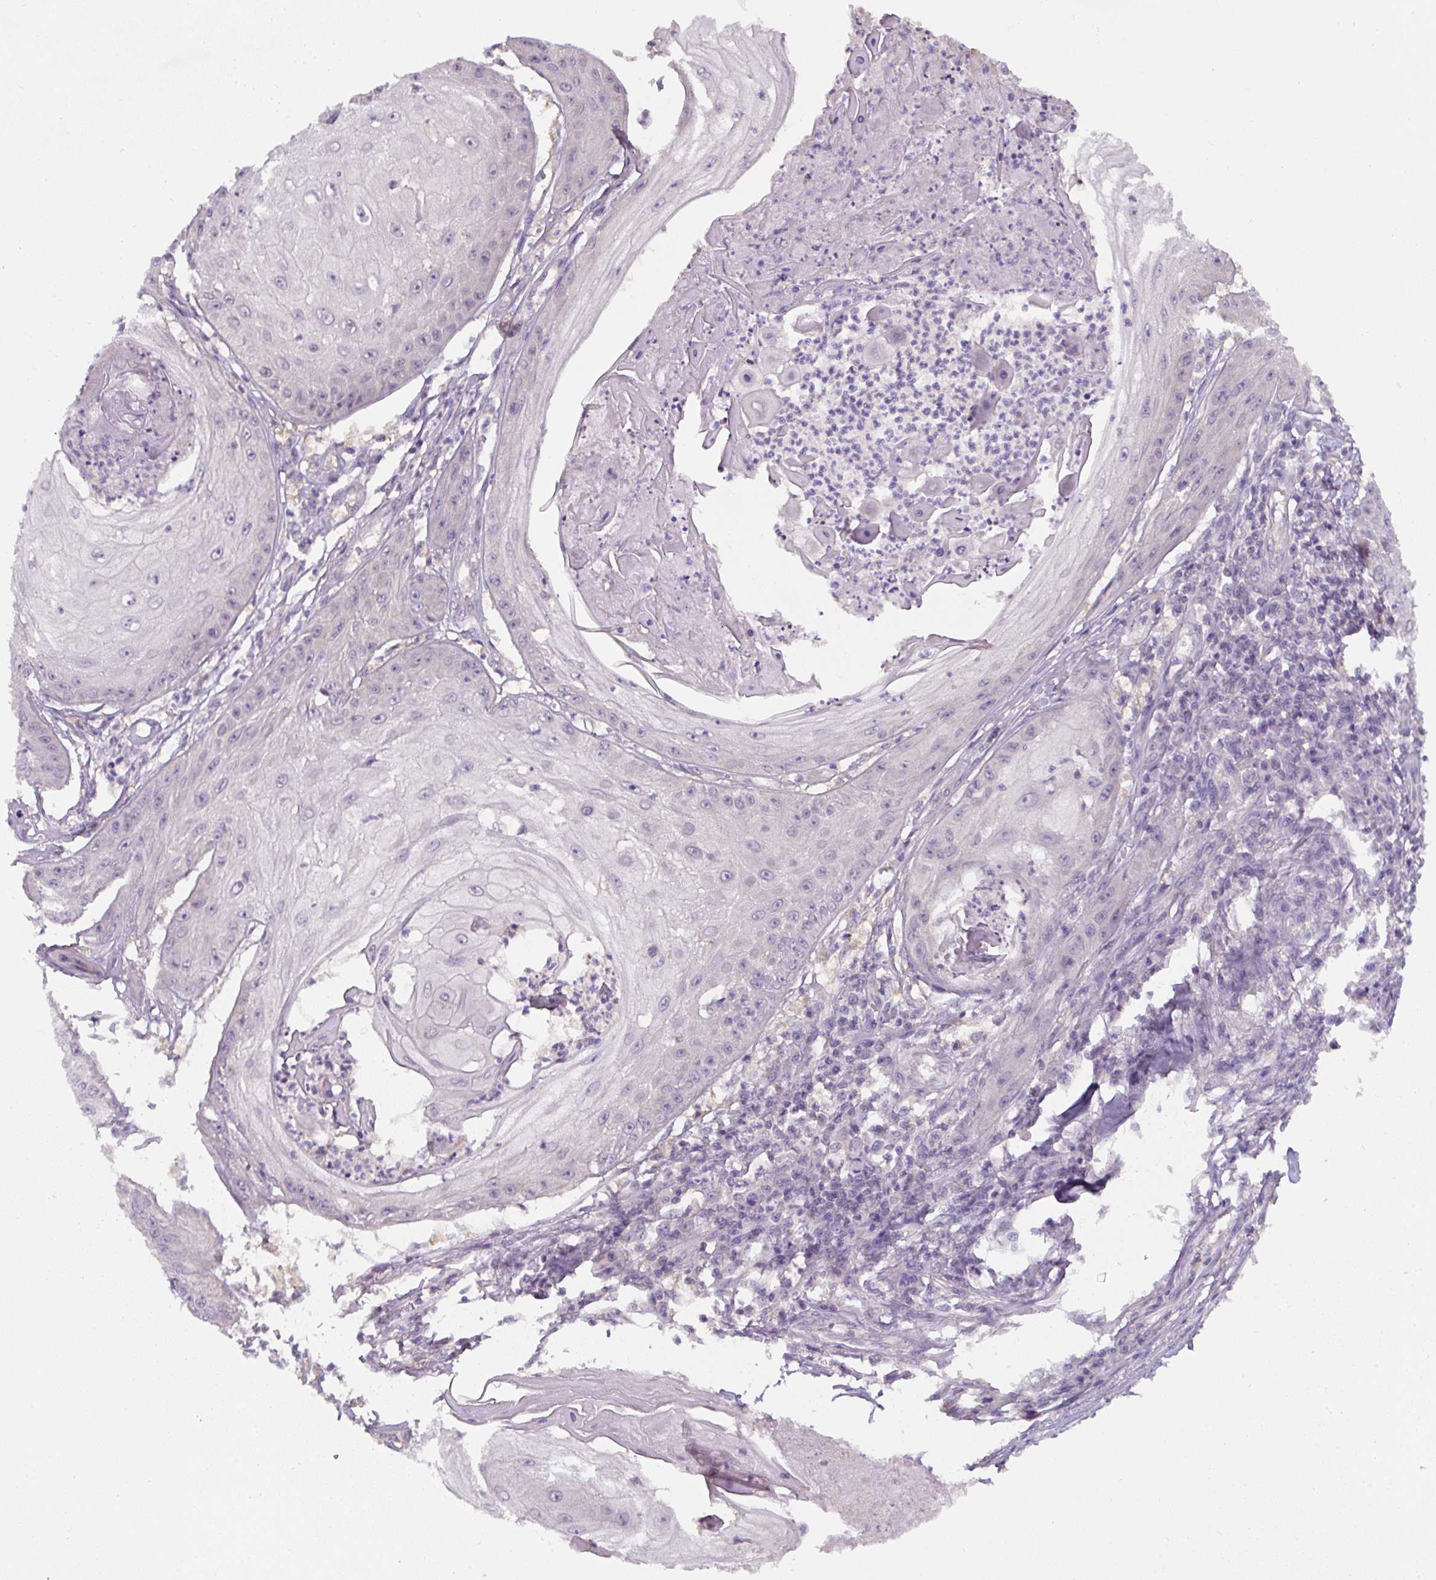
{"staining": {"intensity": "negative", "quantity": "none", "location": "none"}, "tissue": "skin cancer", "cell_type": "Tumor cells", "image_type": "cancer", "snomed": [{"axis": "morphology", "description": "Squamous cell carcinoma, NOS"}, {"axis": "topography", "description": "Skin"}], "caption": "Photomicrograph shows no significant protein positivity in tumor cells of skin squamous cell carcinoma.", "gene": "ST13", "patient": {"sex": "male", "age": 70}}